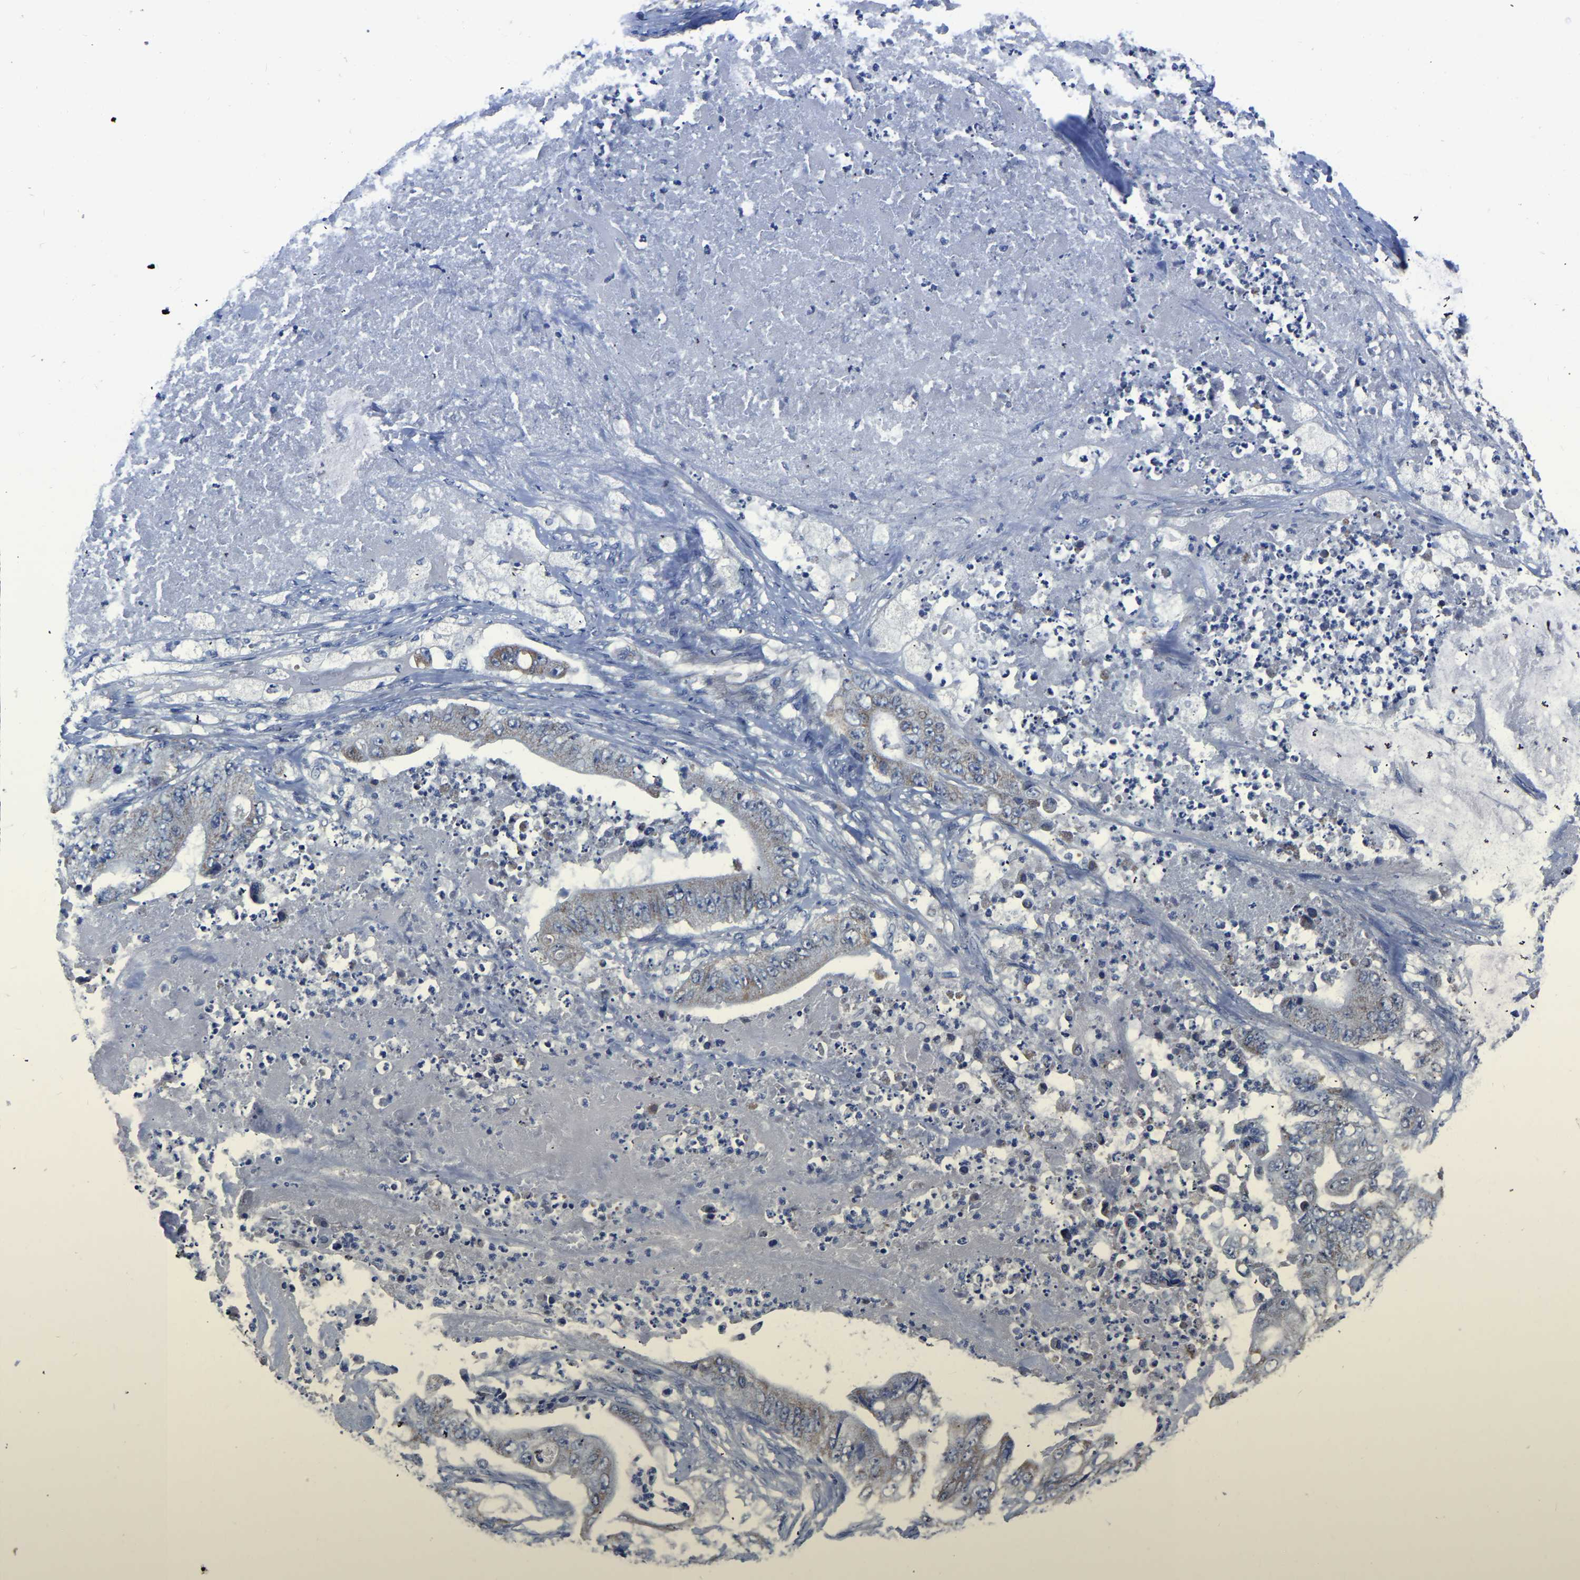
{"staining": {"intensity": "weak", "quantity": "<25%", "location": "cytoplasmic/membranous"}, "tissue": "stomach cancer", "cell_type": "Tumor cells", "image_type": "cancer", "snomed": [{"axis": "morphology", "description": "Adenocarcinoma, NOS"}, {"axis": "topography", "description": "Stomach"}], "caption": "Immunohistochemistry micrograph of human stomach adenocarcinoma stained for a protein (brown), which shows no expression in tumor cells. The staining was performed using DAB (3,3'-diaminobenzidine) to visualize the protein expression in brown, while the nuclei were stained in blue with hematoxylin (Magnification: 20x).", "gene": "FGD5", "patient": {"sex": "female", "age": 73}}